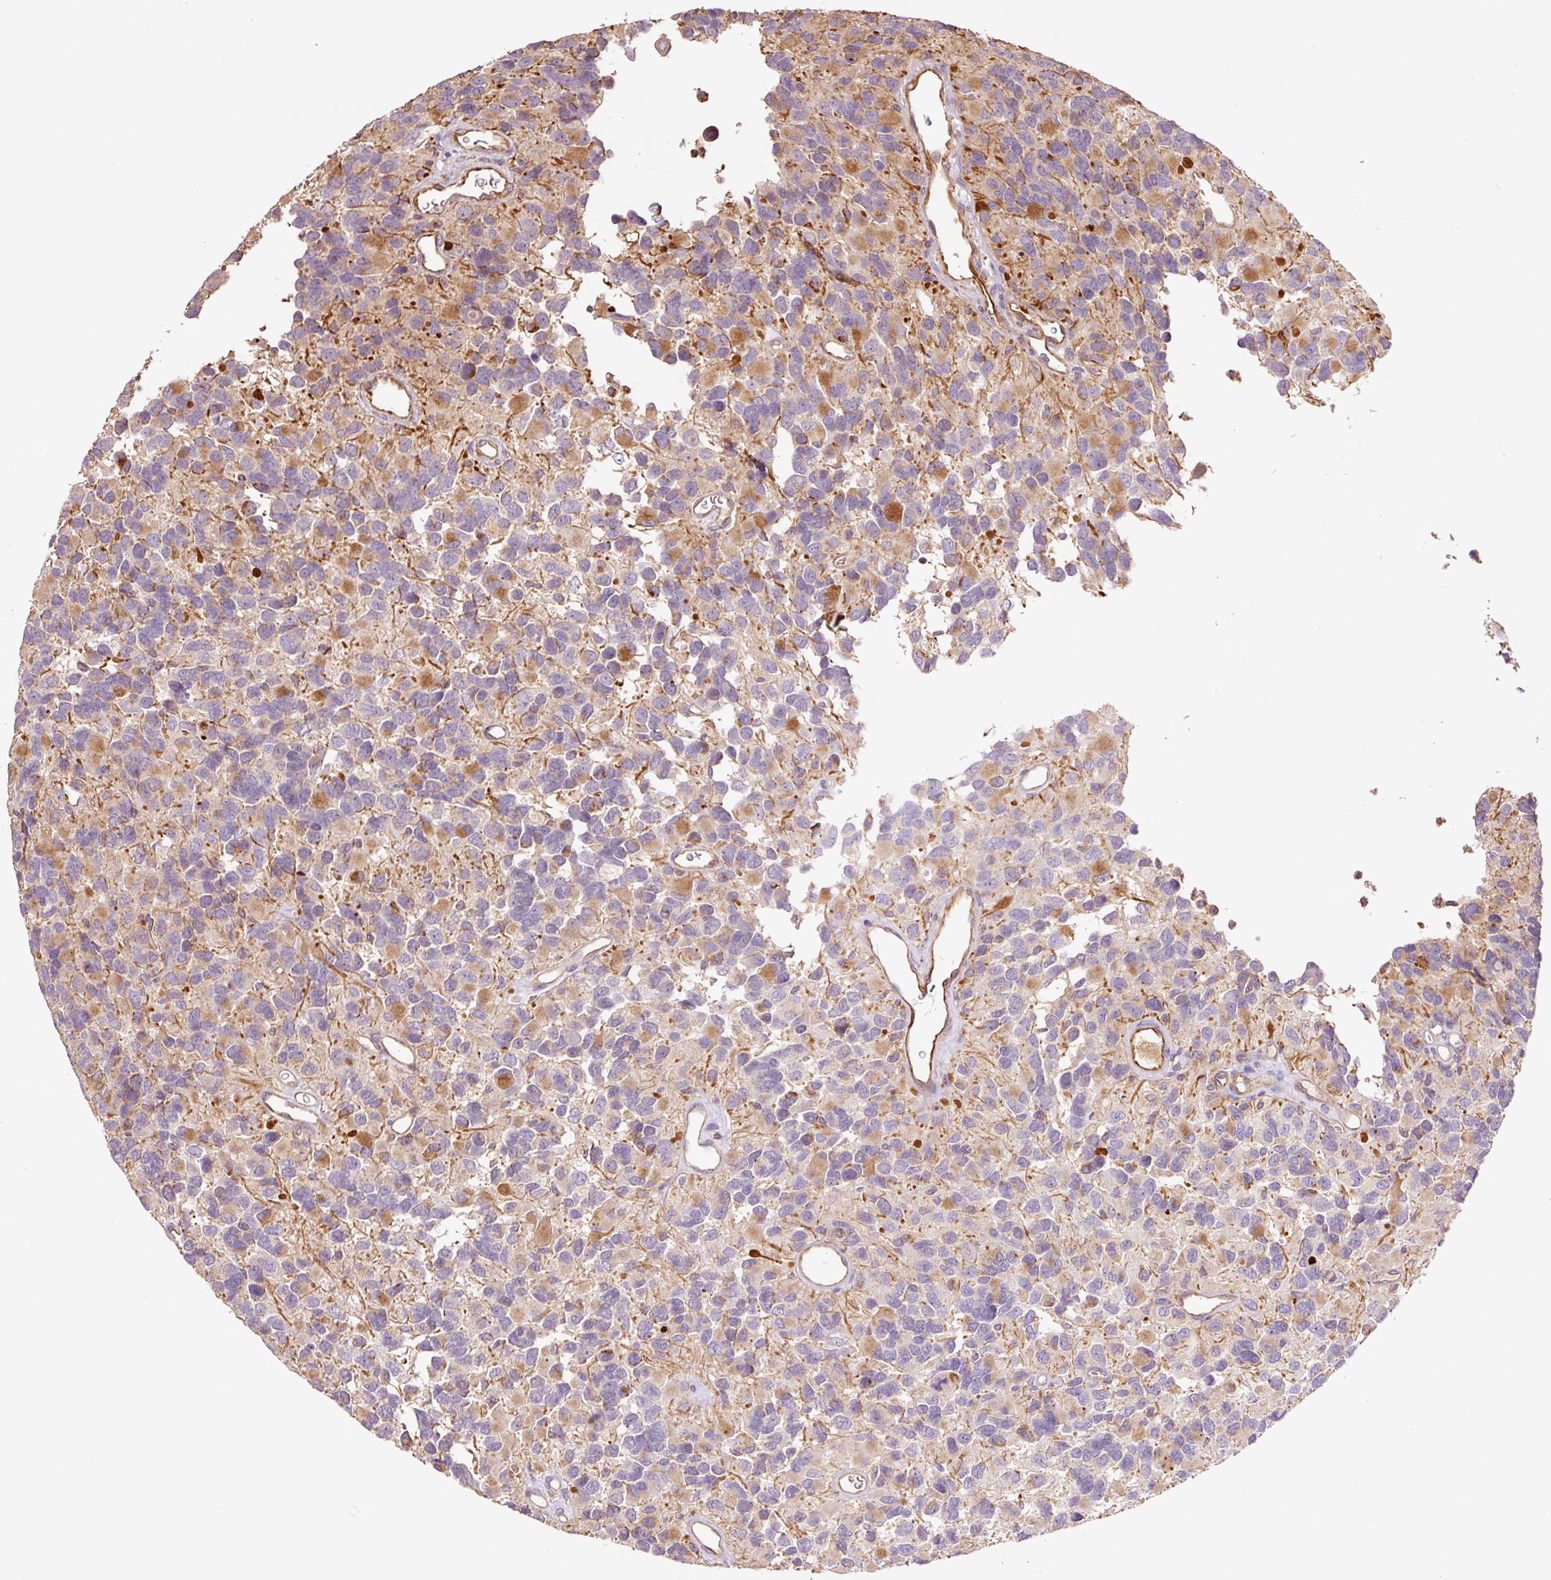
{"staining": {"intensity": "moderate", "quantity": "<25%", "location": "cytoplasmic/membranous"}, "tissue": "glioma", "cell_type": "Tumor cells", "image_type": "cancer", "snomed": [{"axis": "morphology", "description": "Glioma, malignant, High grade"}, {"axis": "topography", "description": "Brain"}], "caption": "High-grade glioma (malignant) stained with a protein marker demonstrates moderate staining in tumor cells.", "gene": "PCK2", "patient": {"sex": "male", "age": 77}}